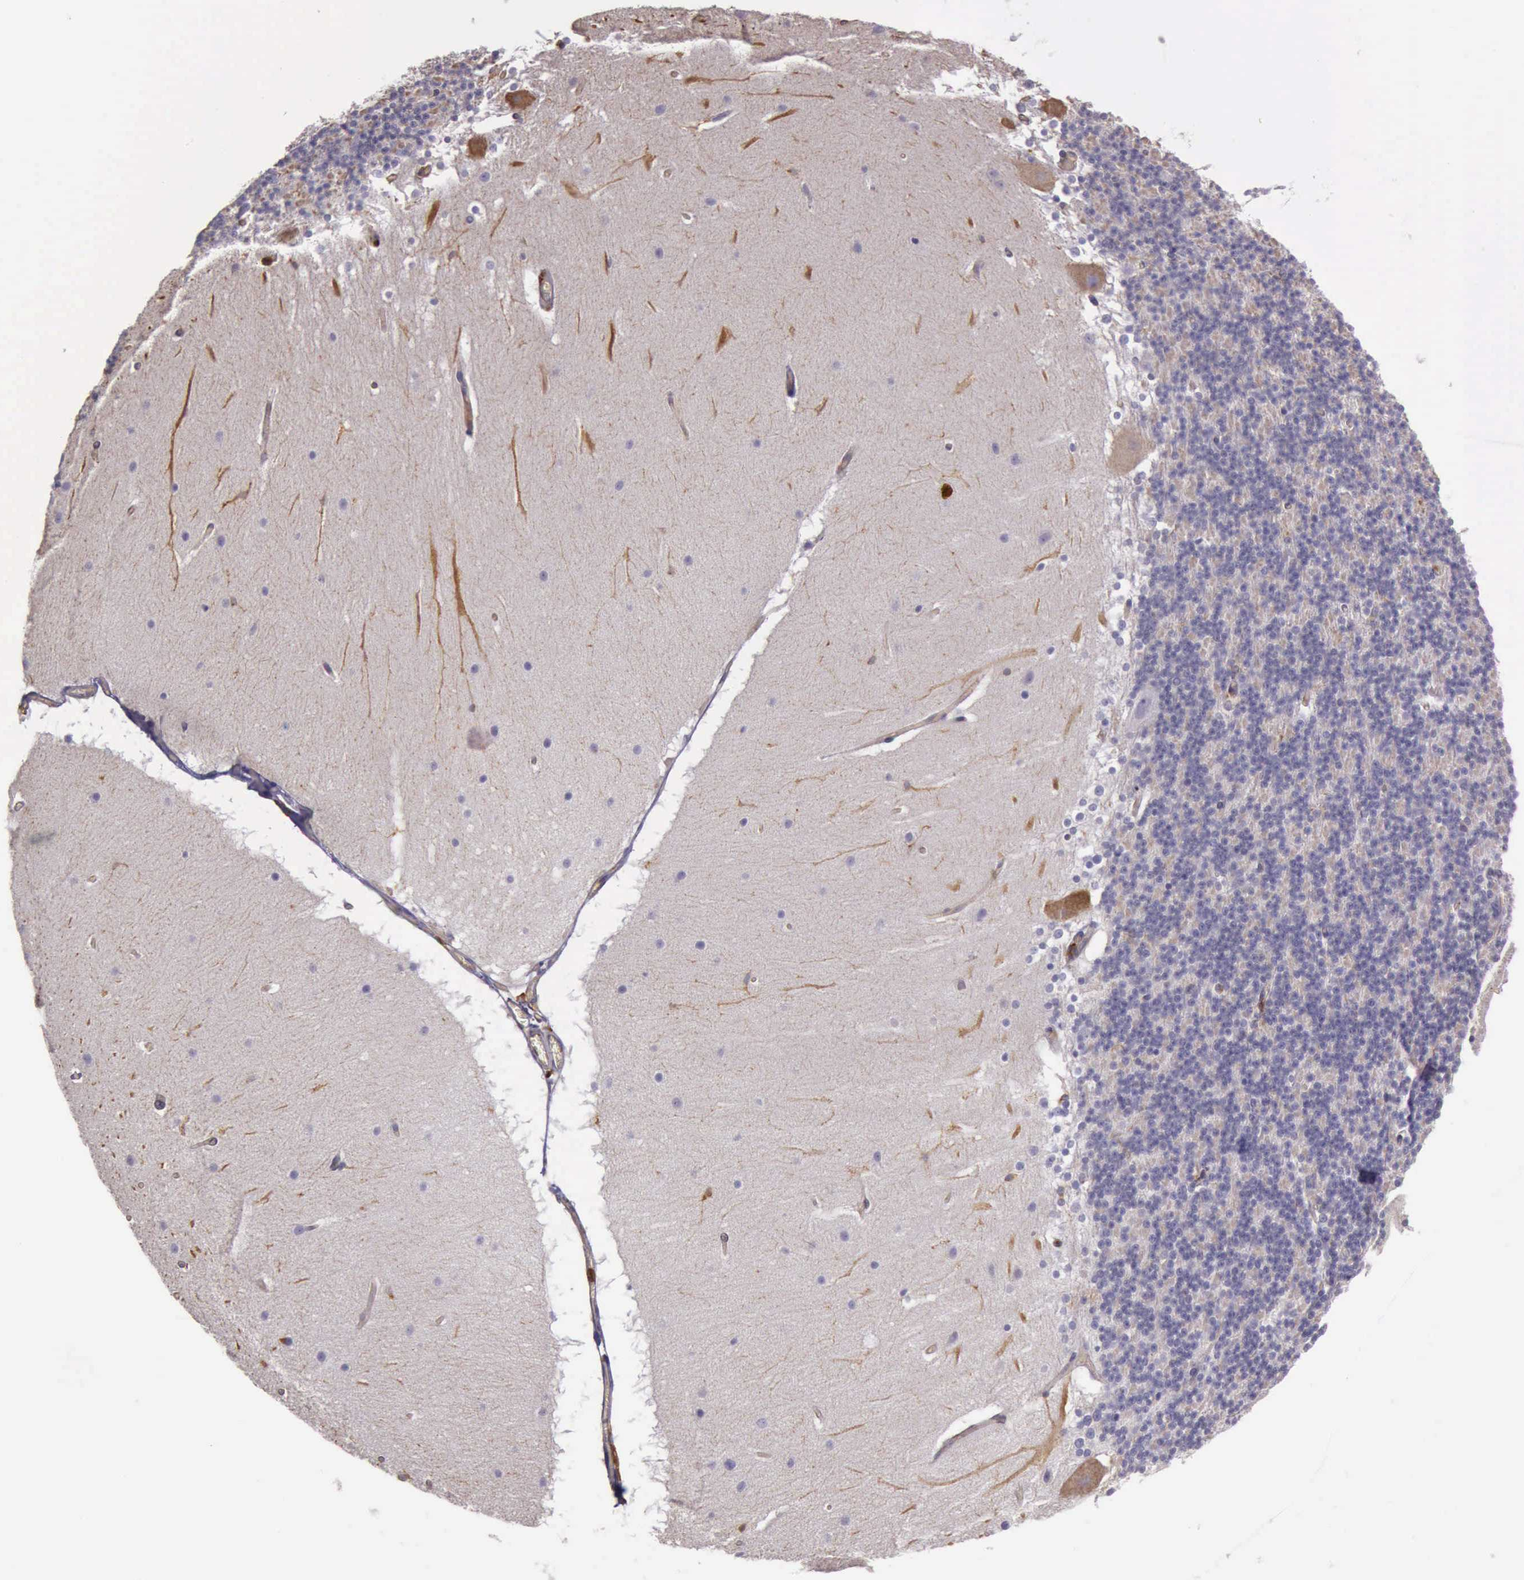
{"staining": {"intensity": "negative", "quantity": "none", "location": "none"}, "tissue": "cerebellum", "cell_type": "Cells in granular layer", "image_type": "normal", "snomed": [{"axis": "morphology", "description": "Normal tissue, NOS"}, {"axis": "topography", "description": "Cerebellum"}], "caption": "IHC of normal cerebellum reveals no expression in cells in granular layer.", "gene": "ARHGAP4", "patient": {"sex": "female", "age": 19}}